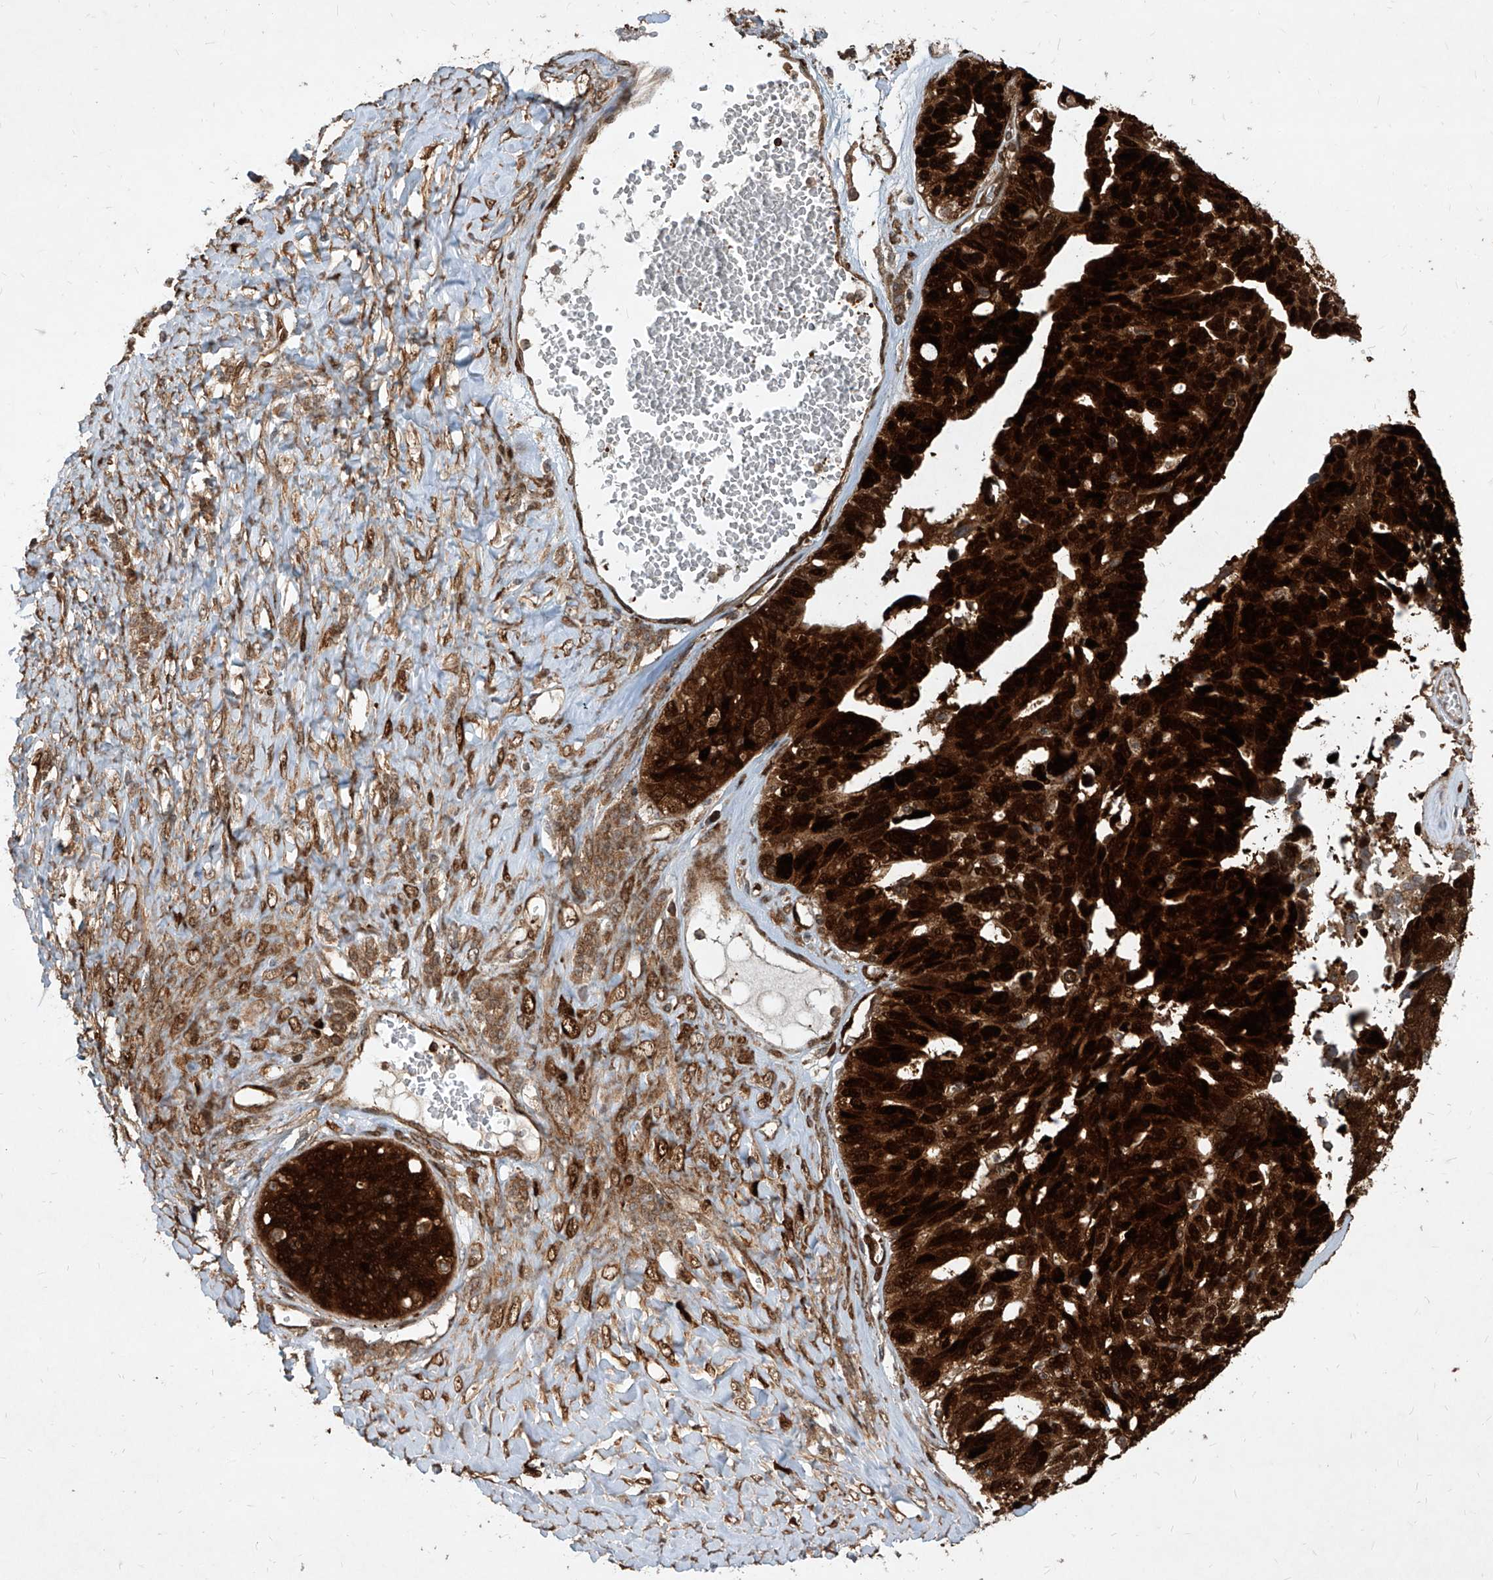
{"staining": {"intensity": "strong", "quantity": ">75%", "location": "cytoplasmic/membranous,nuclear"}, "tissue": "ovarian cancer", "cell_type": "Tumor cells", "image_type": "cancer", "snomed": [{"axis": "morphology", "description": "Cystadenocarcinoma, serous, NOS"}, {"axis": "topography", "description": "Ovary"}], "caption": "DAB (3,3'-diaminobenzidine) immunohistochemical staining of human ovarian cancer exhibits strong cytoplasmic/membranous and nuclear protein staining in about >75% of tumor cells.", "gene": "MAGED2", "patient": {"sex": "female", "age": 79}}